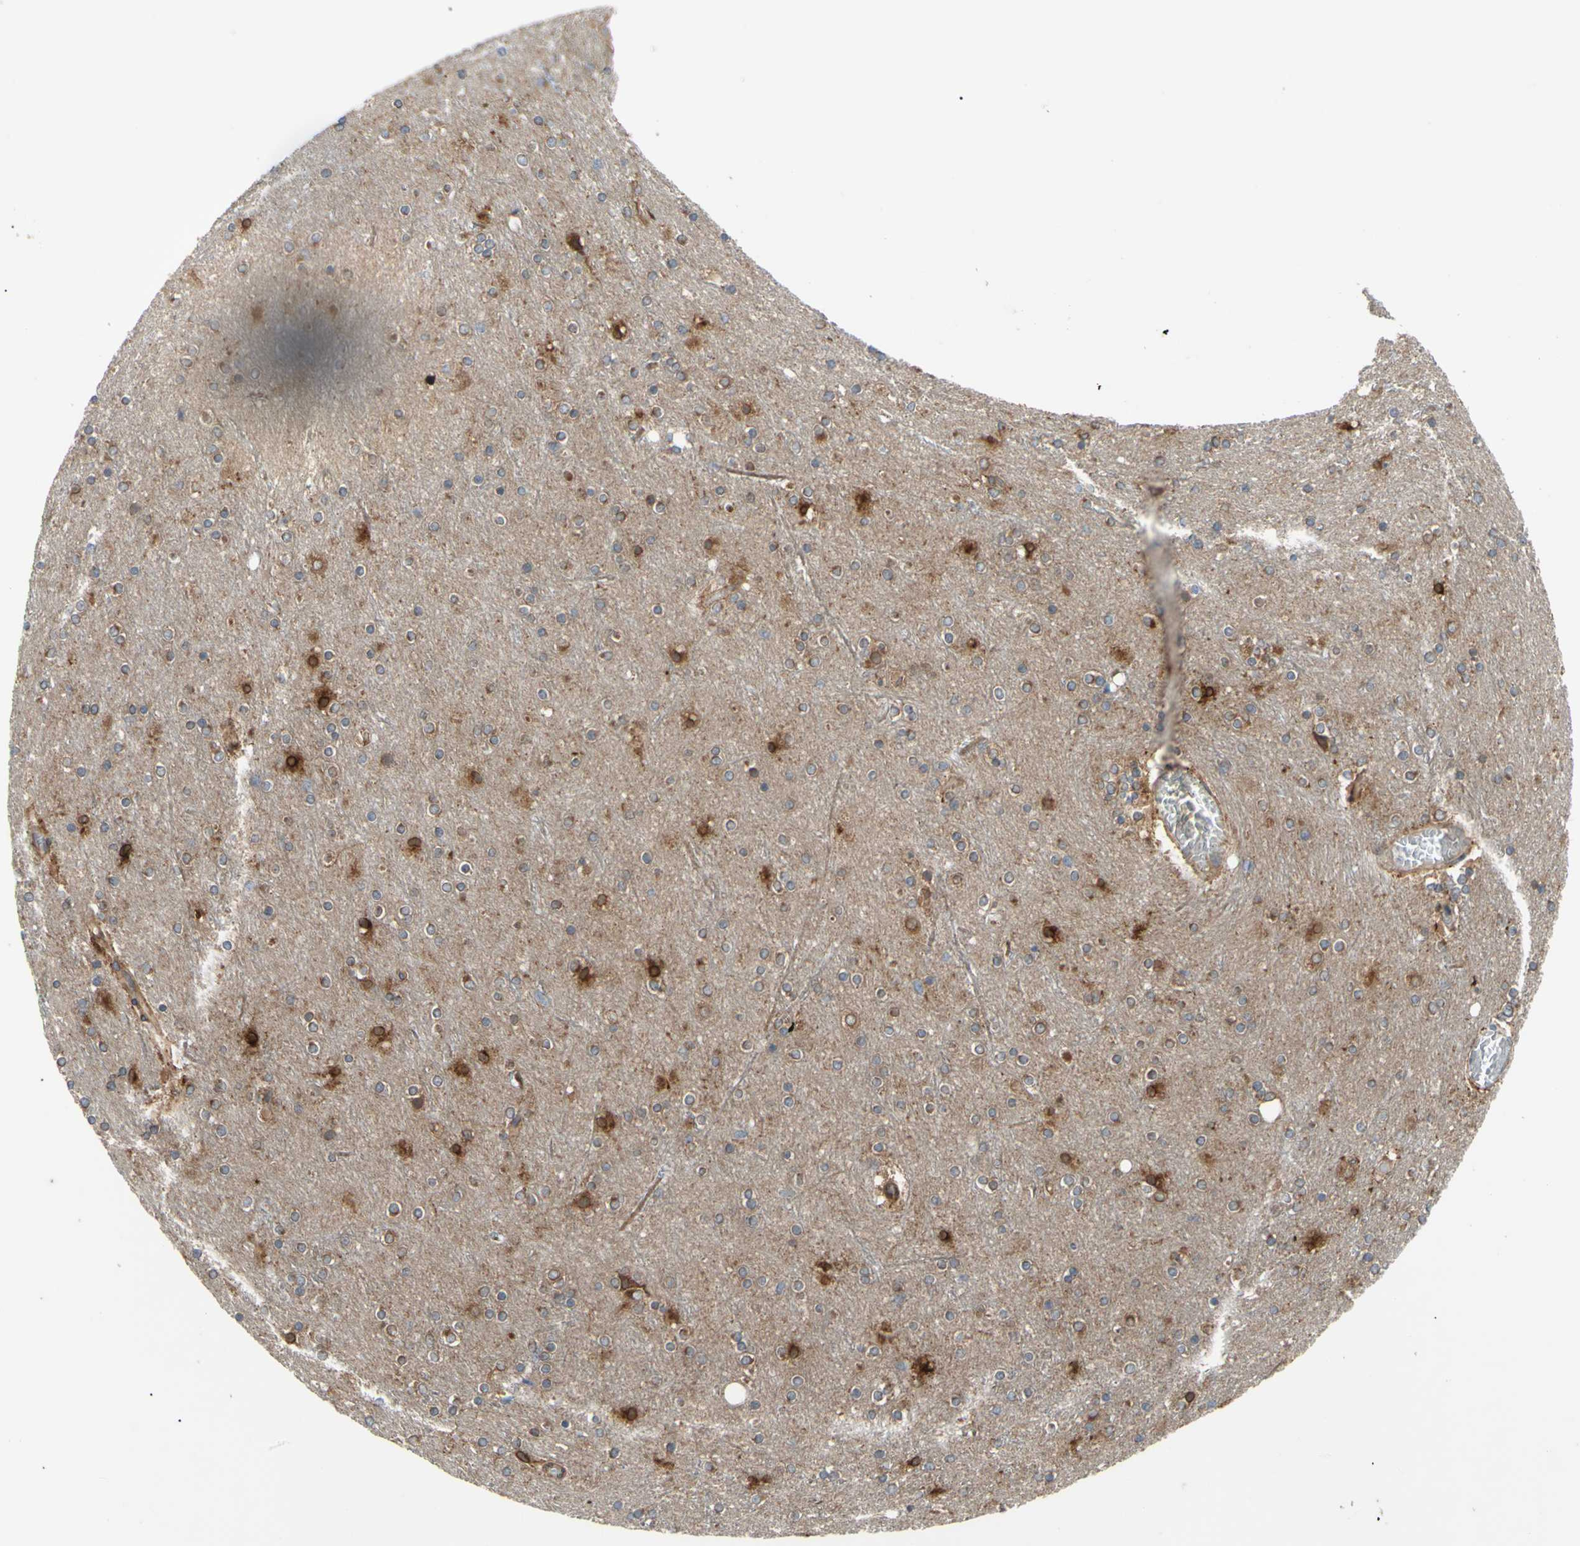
{"staining": {"intensity": "moderate", "quantity": ">75%", "location": "cytoplasmic/membranous"}, "tissue": "cerebral cortex", "cell_type": "Endothelial cells", "image_type": "normal", "snomed": [{"axis": "morphology", "description": "Normal tissue, NOS"}, {"axis": "topography", "description": "Cerebral cortex"}], "caption": "Protein expression analysis of unremarkable cerebral cortex exhibits moderate cytoplasmic/membranous staining in approximately >75% of endothelial cells. Using DAB (3,3'-diaminobenzidine) (brown) and hematoxylin (blue) stains, captured at high magnification using brightfield microscopy.", "gene": "PRAF2", "patient": {"sex": "female", "age": 54}}